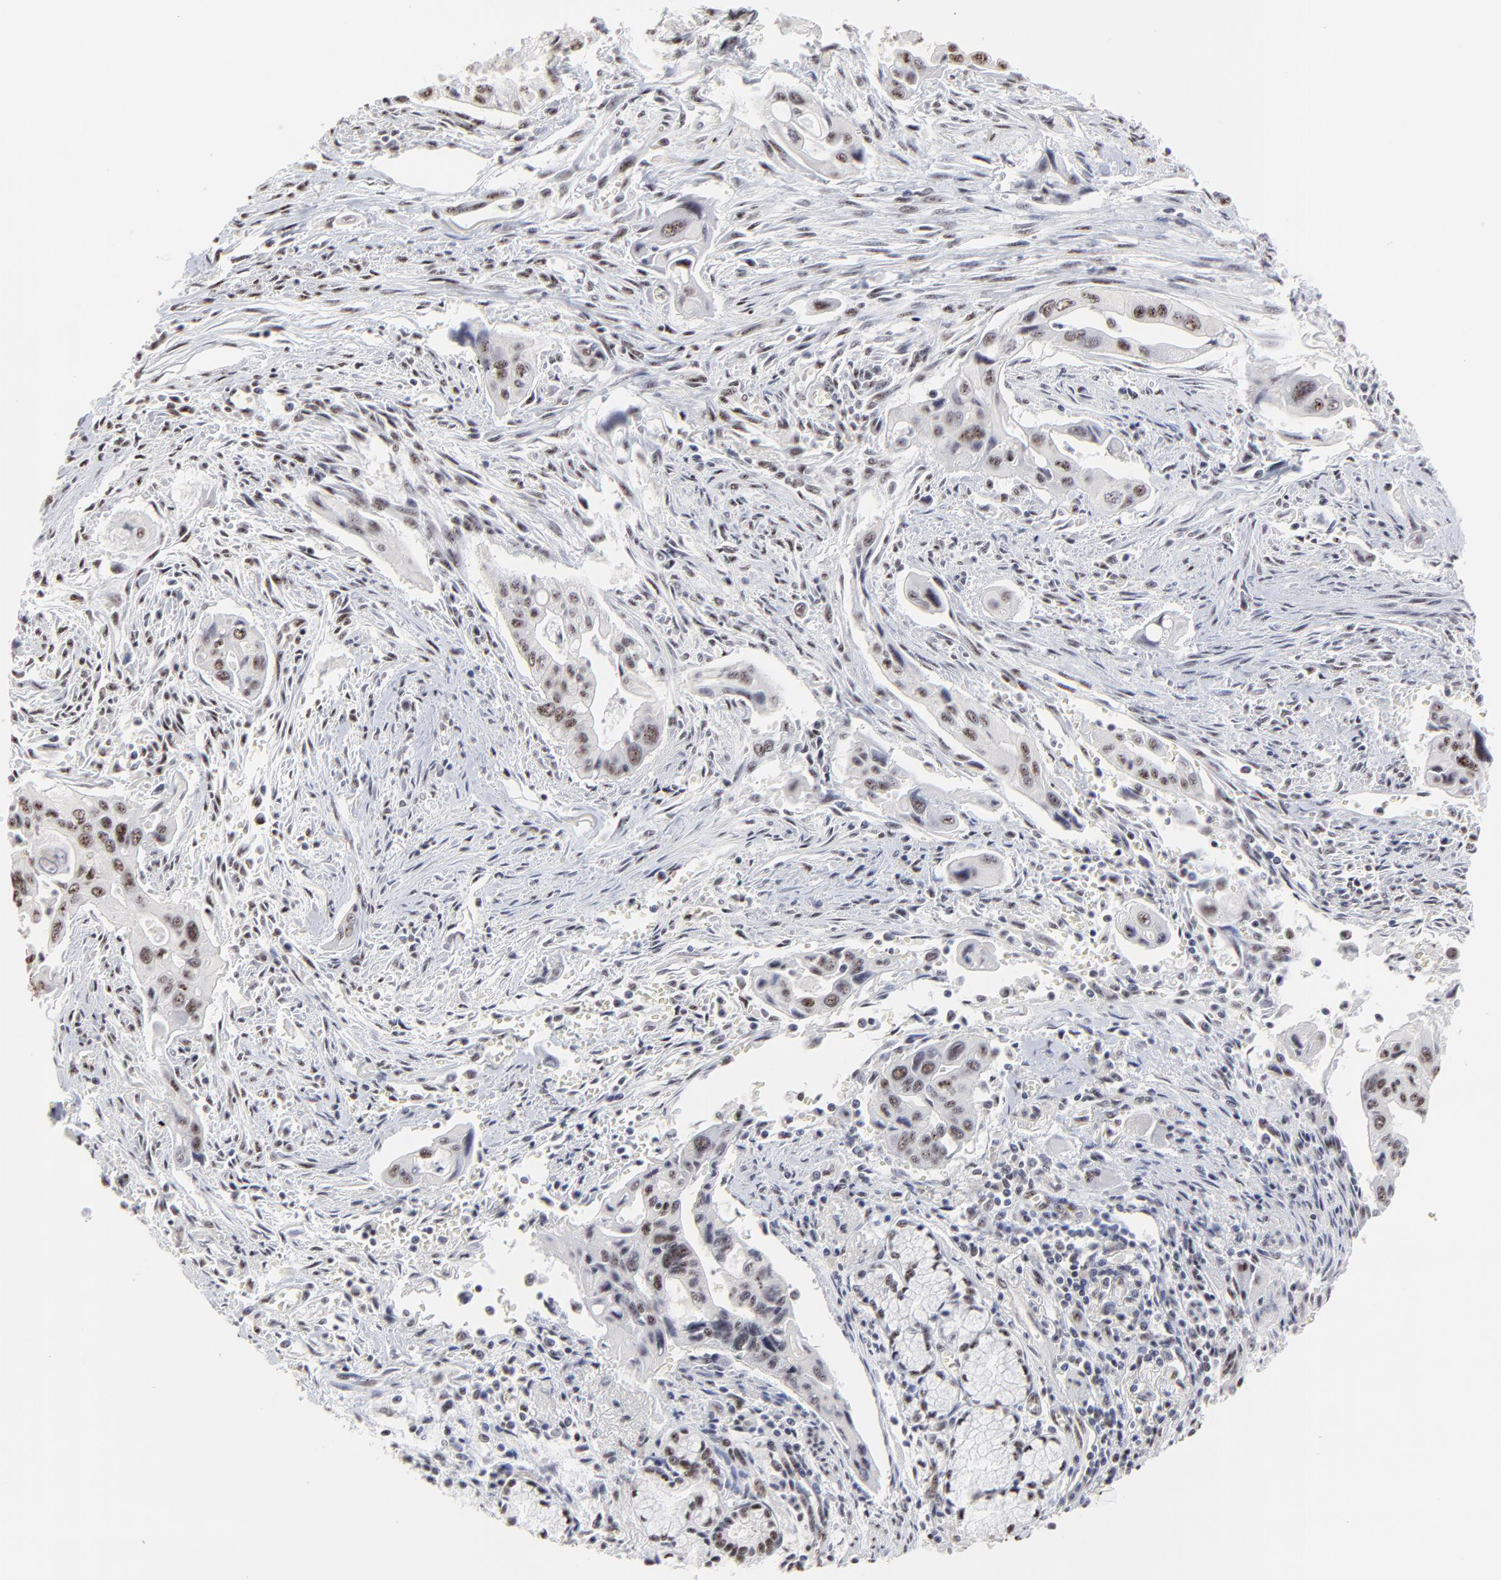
{"staining": {"intensity": "weak", "quantity": ">75%", "location": "nuclear"}, "tissue": "pancreatic cancer", "cell_type": "Tumor cells", "image_type": "cancer", "snomed": [{"axis": "morphology", "description": "Adenocarcinoma, NOS"}, {"axis": "topography", "description": "Pancreas"}], "caption": "Weak nuclear protein expression is present in about >75% of tumor cells in adenocarcinoma (pancreatic).", "gene": "MBD4", "patient": {"sex": "male", "age": 77}}